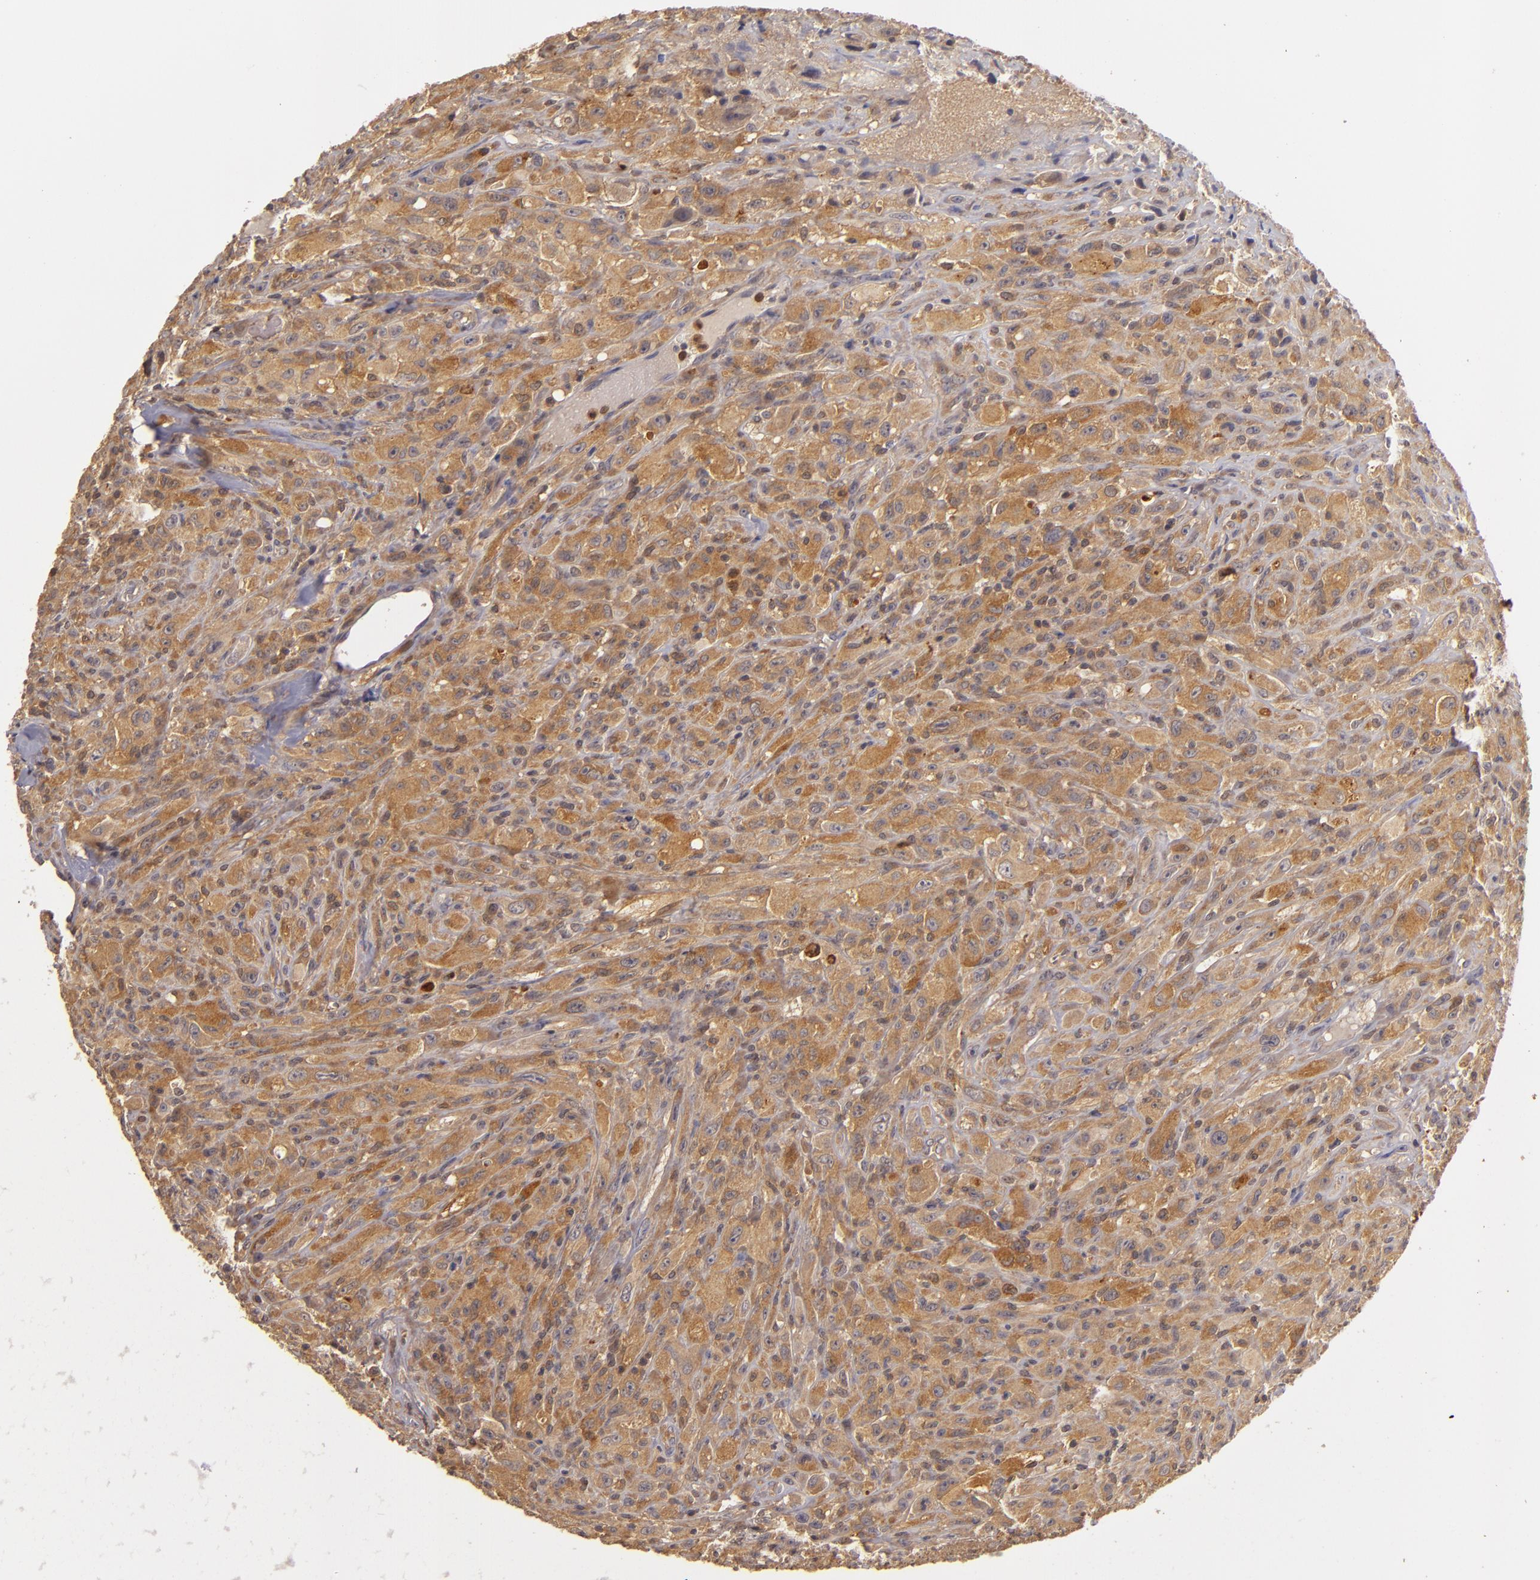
{"staining": {"intensity": "strong", "quantity": ">75%", "location": "cytoplasmic/membranous"}, "tissue": "glioma", "cell_type": "Tumor cells", "image_type": "cancer", "snomed": [{"axis": "morphology", "description": "Glioma, malignant, High grade"}, {"axis": "topography", "description": "Brain"}], "caption": "High-magnification brightfield microscopy of malignant high-grade glioma stained with DAB (3,3'-diaminobenzidine) (brown) and counterstained with hematoxylin (blue). tumor cells exhibit strong cytoplasmic/membranous expression is appreciated in approximately>75% of cells.", "gene": "PRKCD", "patient": {"sex": "male", "age": 48}}